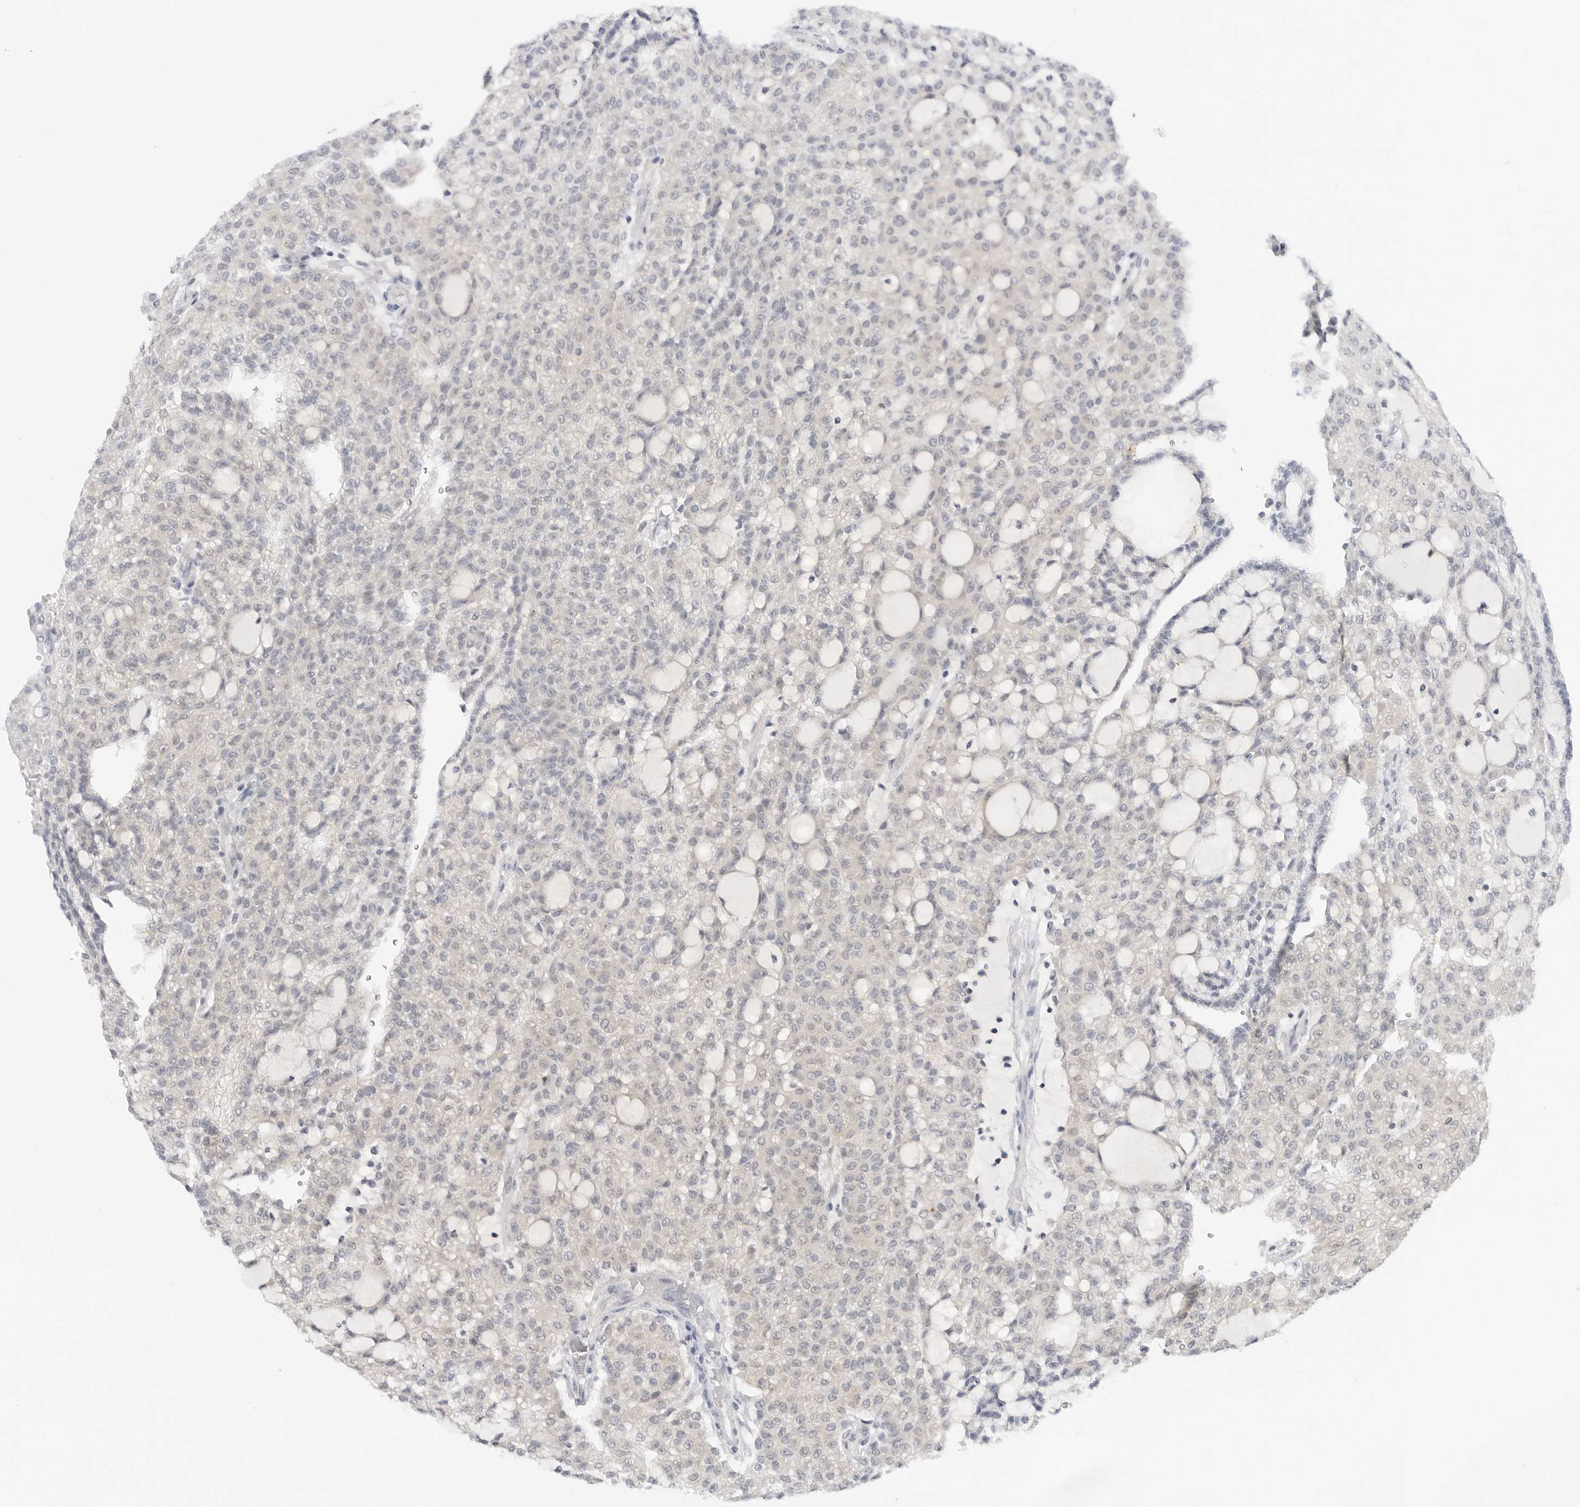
{"staining": {"intensity": "negative", "quantity": "none", "location": "none"}, "tissue": "renal cancer", "cell_type": "Tumor cells", "image_type": "cancer", "snomed": [{"axis": "morphology", "description": "Adenocarcinoma, NOS"}, {"axis": "topography", "description": "Kidney"}], "caption": "Tumor cells show no significant expression in renal adenocarcinoma.", "gene": "MAP2K5", "patient": {"sex": "male", "age": 63}}